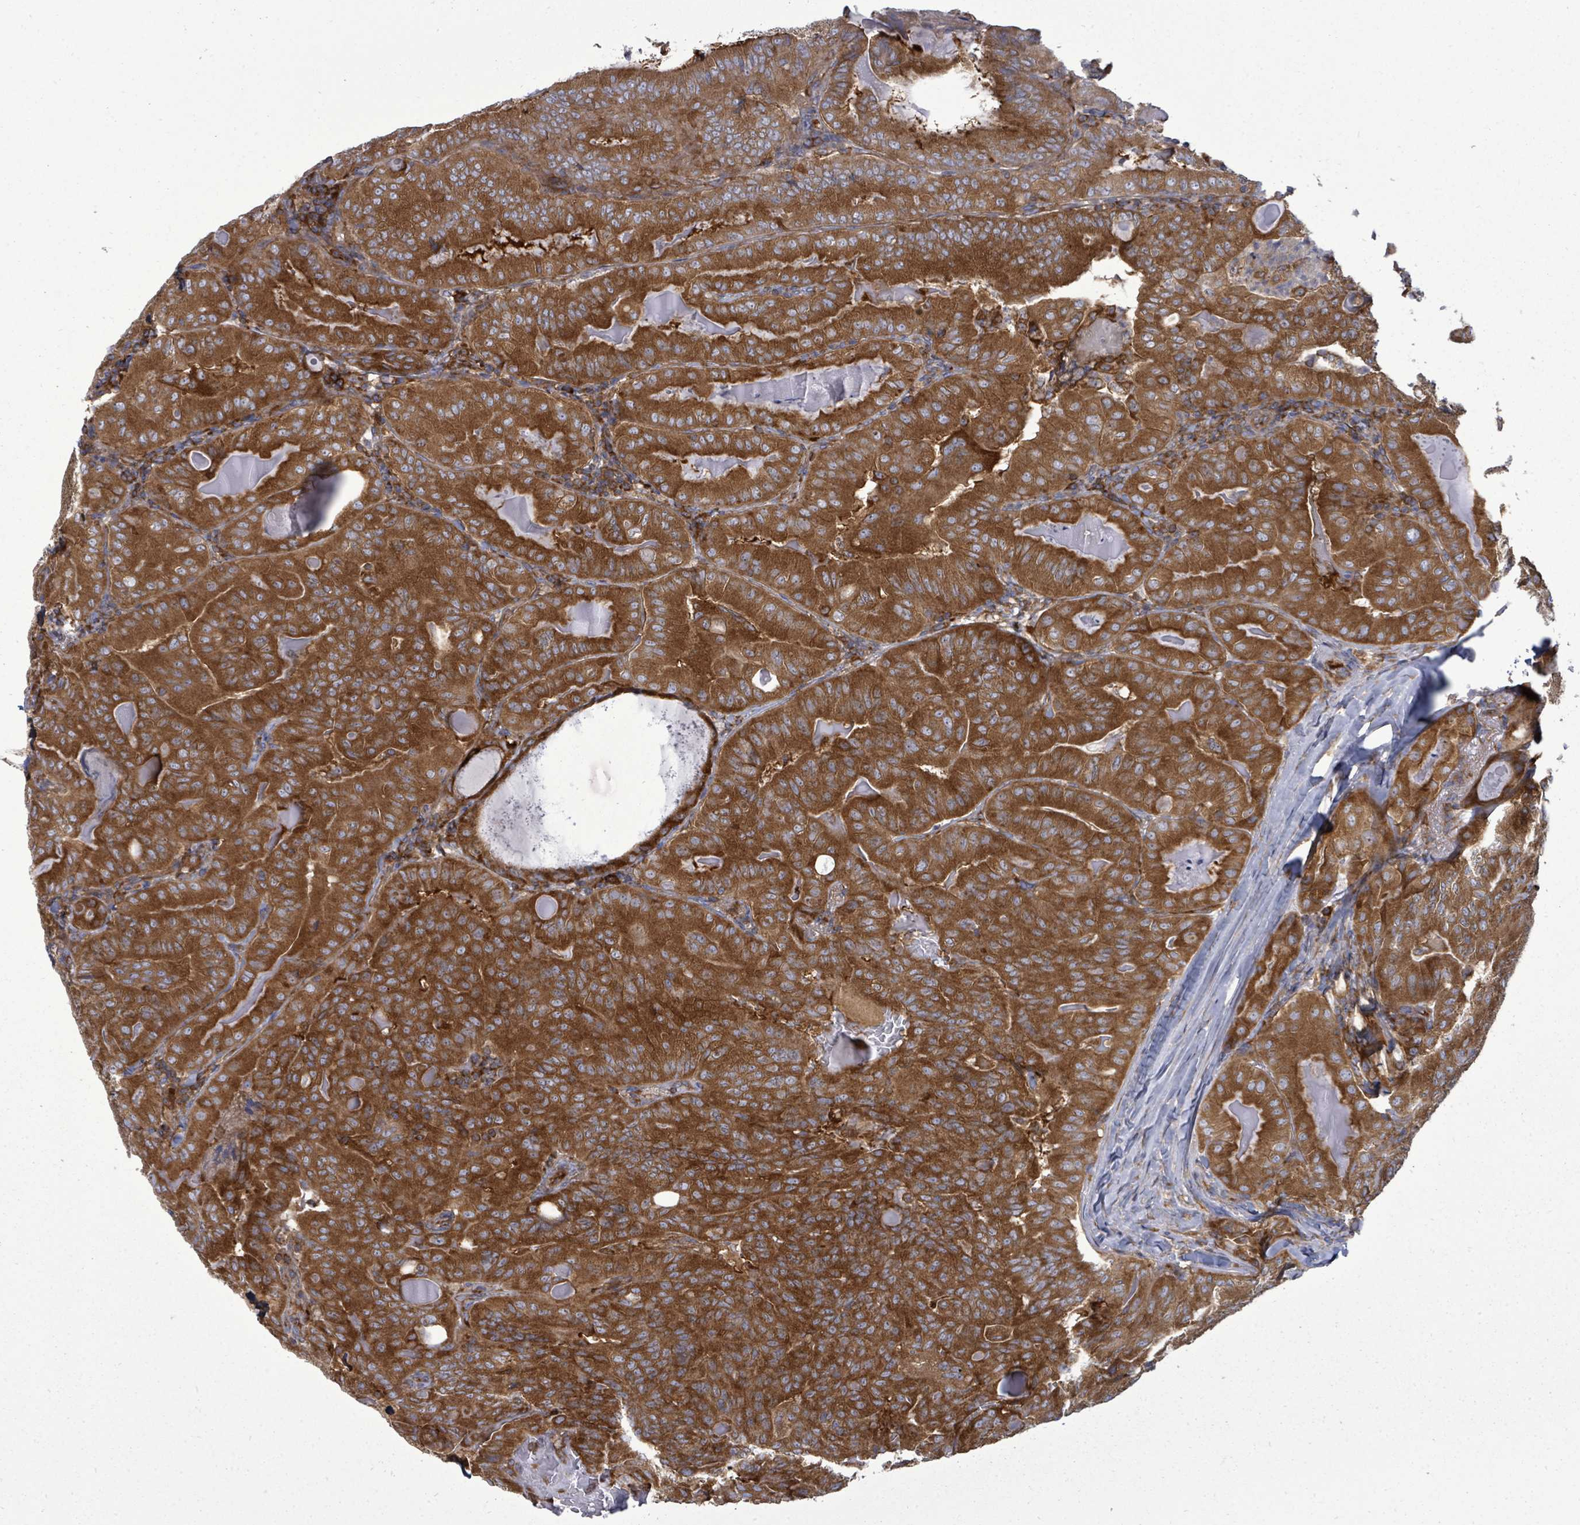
{"staining": {"intensity": "strong", "quantity": ">75%", "location": "cytoplasmic/membranous"}, "tissue": "thyroid cancer", "cell_type": "Tumor cells", "image_type": "cancer", "snomed": [{"axis": "morphology", "description": "Papillary adenocarcinoma, NOS"}, {"axis": "topography", "description": "Thyroid gland"}], "caption": "Immunohistochemical staining of papillary adenocarcinoma (thyroid) shows high levels of strong cytoplasmic/membranous protein expression in about >75% of tumor cells.", "gene": "EIF3C", "patient": {"sex": "female", "age": 68}}